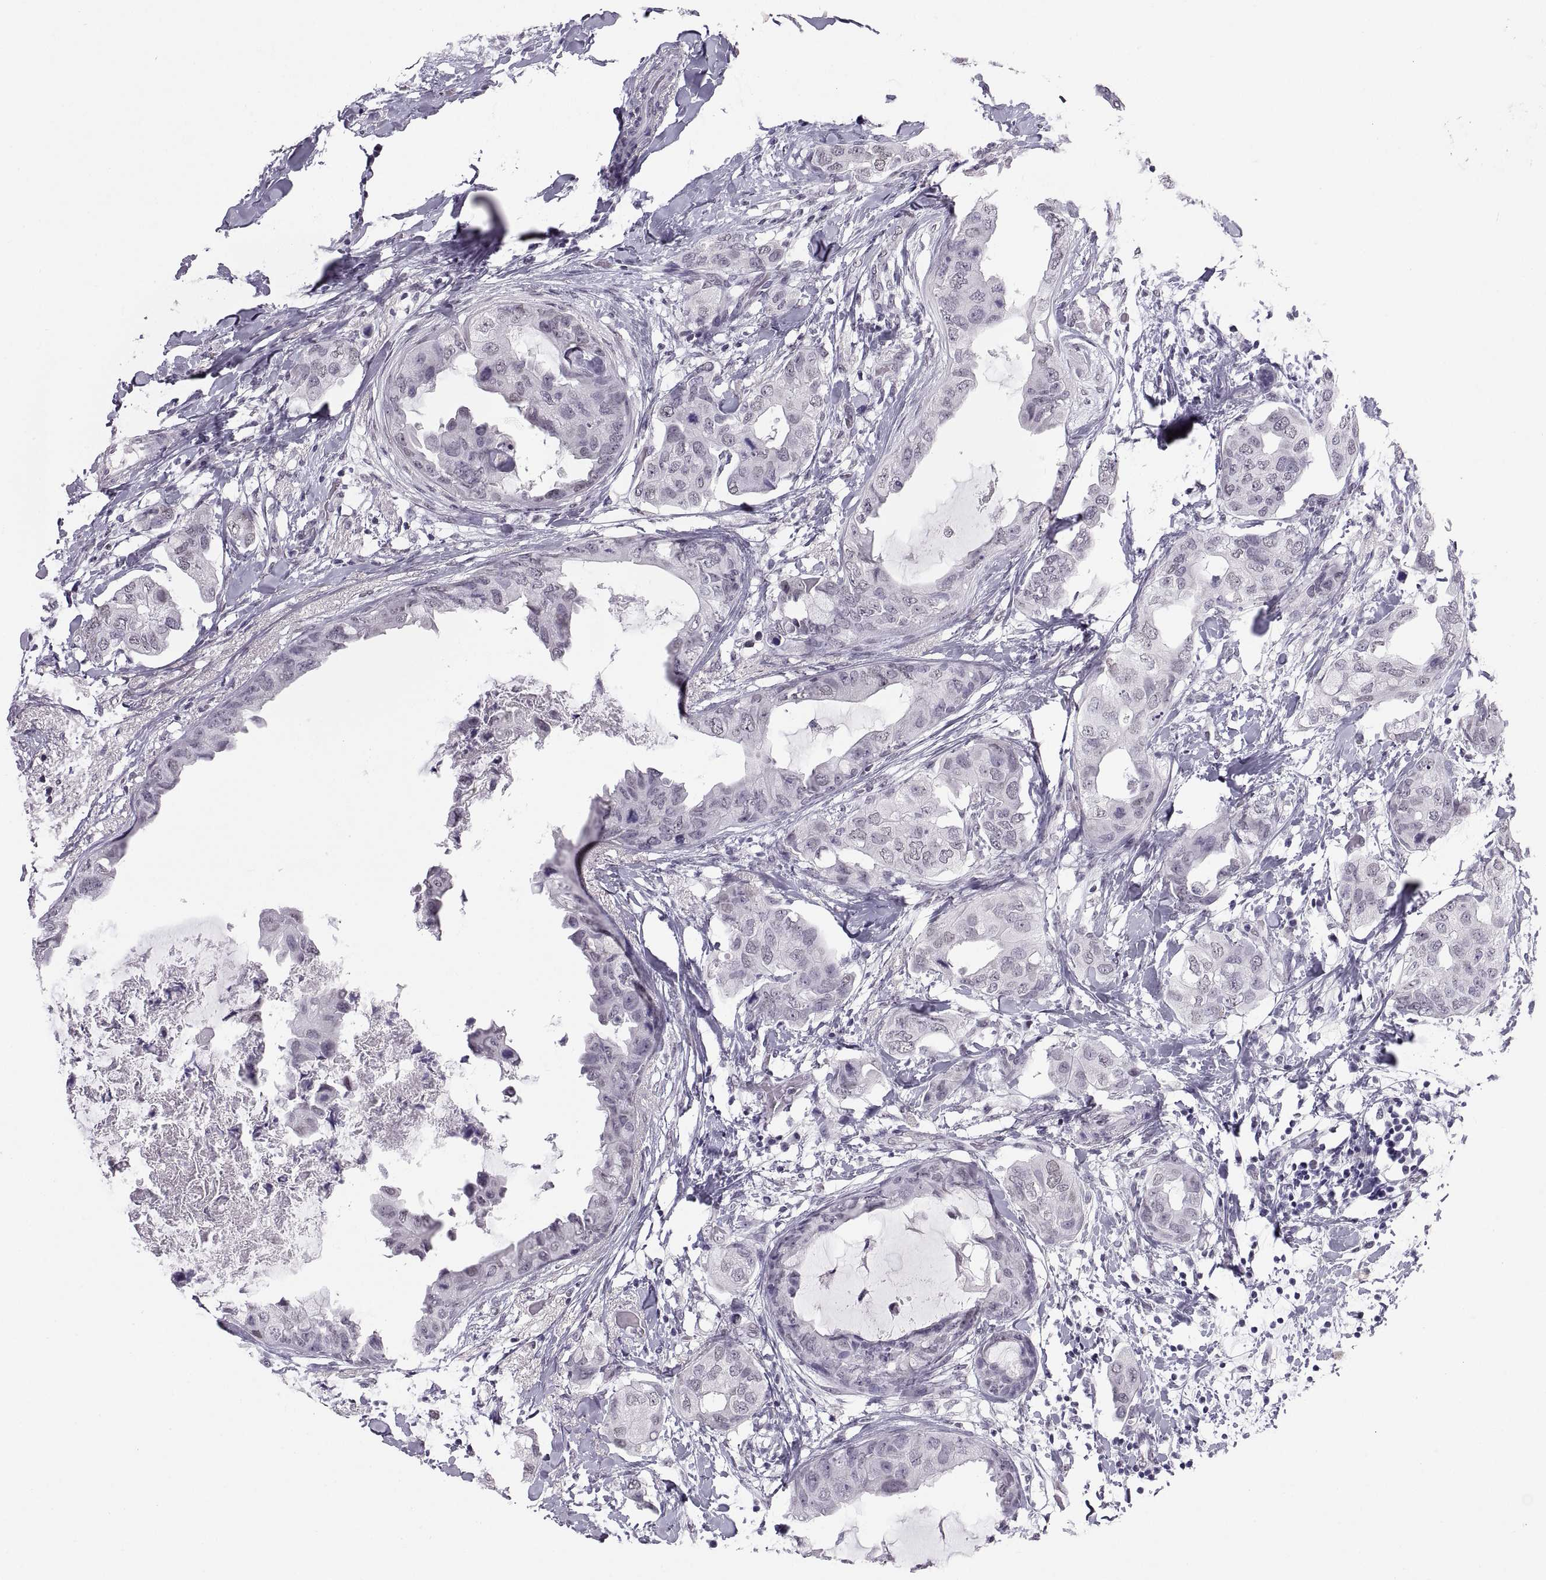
{"staining": {"intensity": "negative", "quantity": "none", "location": "none"}, "tissue": "breast cancer", "cell_type": "Tumor cells", "image_type": "cancer", "snomed": [{"axis": "morphology", "description": "Normal tissue, NOS"}, {"axis": "morphology", "description": "Duct carcinoma"}, {"axis": "topography", "description": "Breast"}], "caption": "There is no significant positivity in tumor cells of breast cancer (infiltrating ductal carcinoma).", "gene": "CARTPT", "patient": {"sex": "female", "age": 40}}